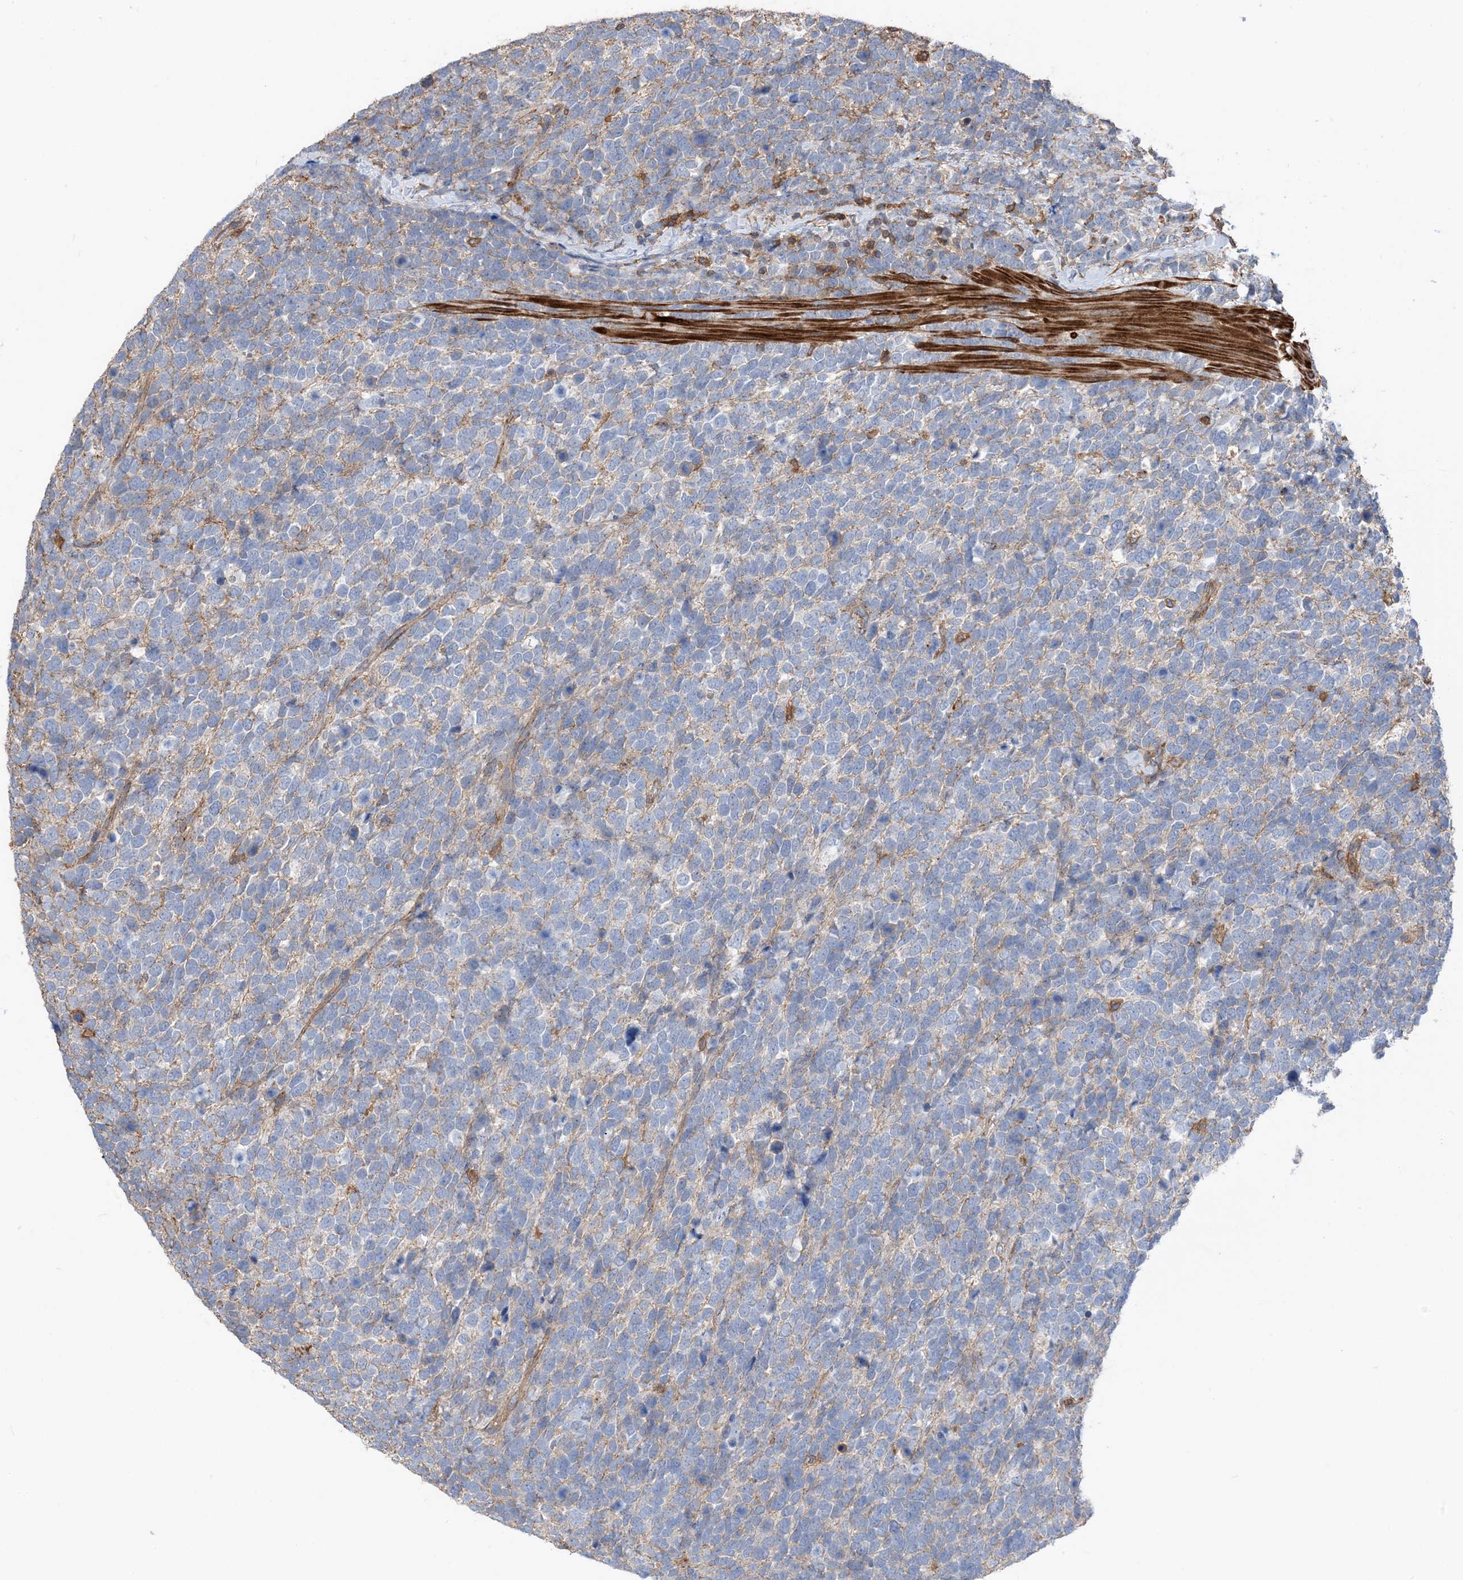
{"staining": {"intensity": "negative", "quantity": "none", "location": "none"}, "tissue": "urothelial cancer", "cell_type": "Tumor cells", "image_type": "cancer", "snomed": [{"axis": "morphology", "description": "Urothelial carcinoma, High grade"}, {"axis": "topography", "description": "Urinary bladder"}], "caption": "High magnification brightfield microscopy of urothelial cancer stained with DAB (brown) and counterstained with hematoxylin (blue): tumor cells show no significant positivity.", "gene": "PARVG", "patient": {"sex": "female", "age": 82}}